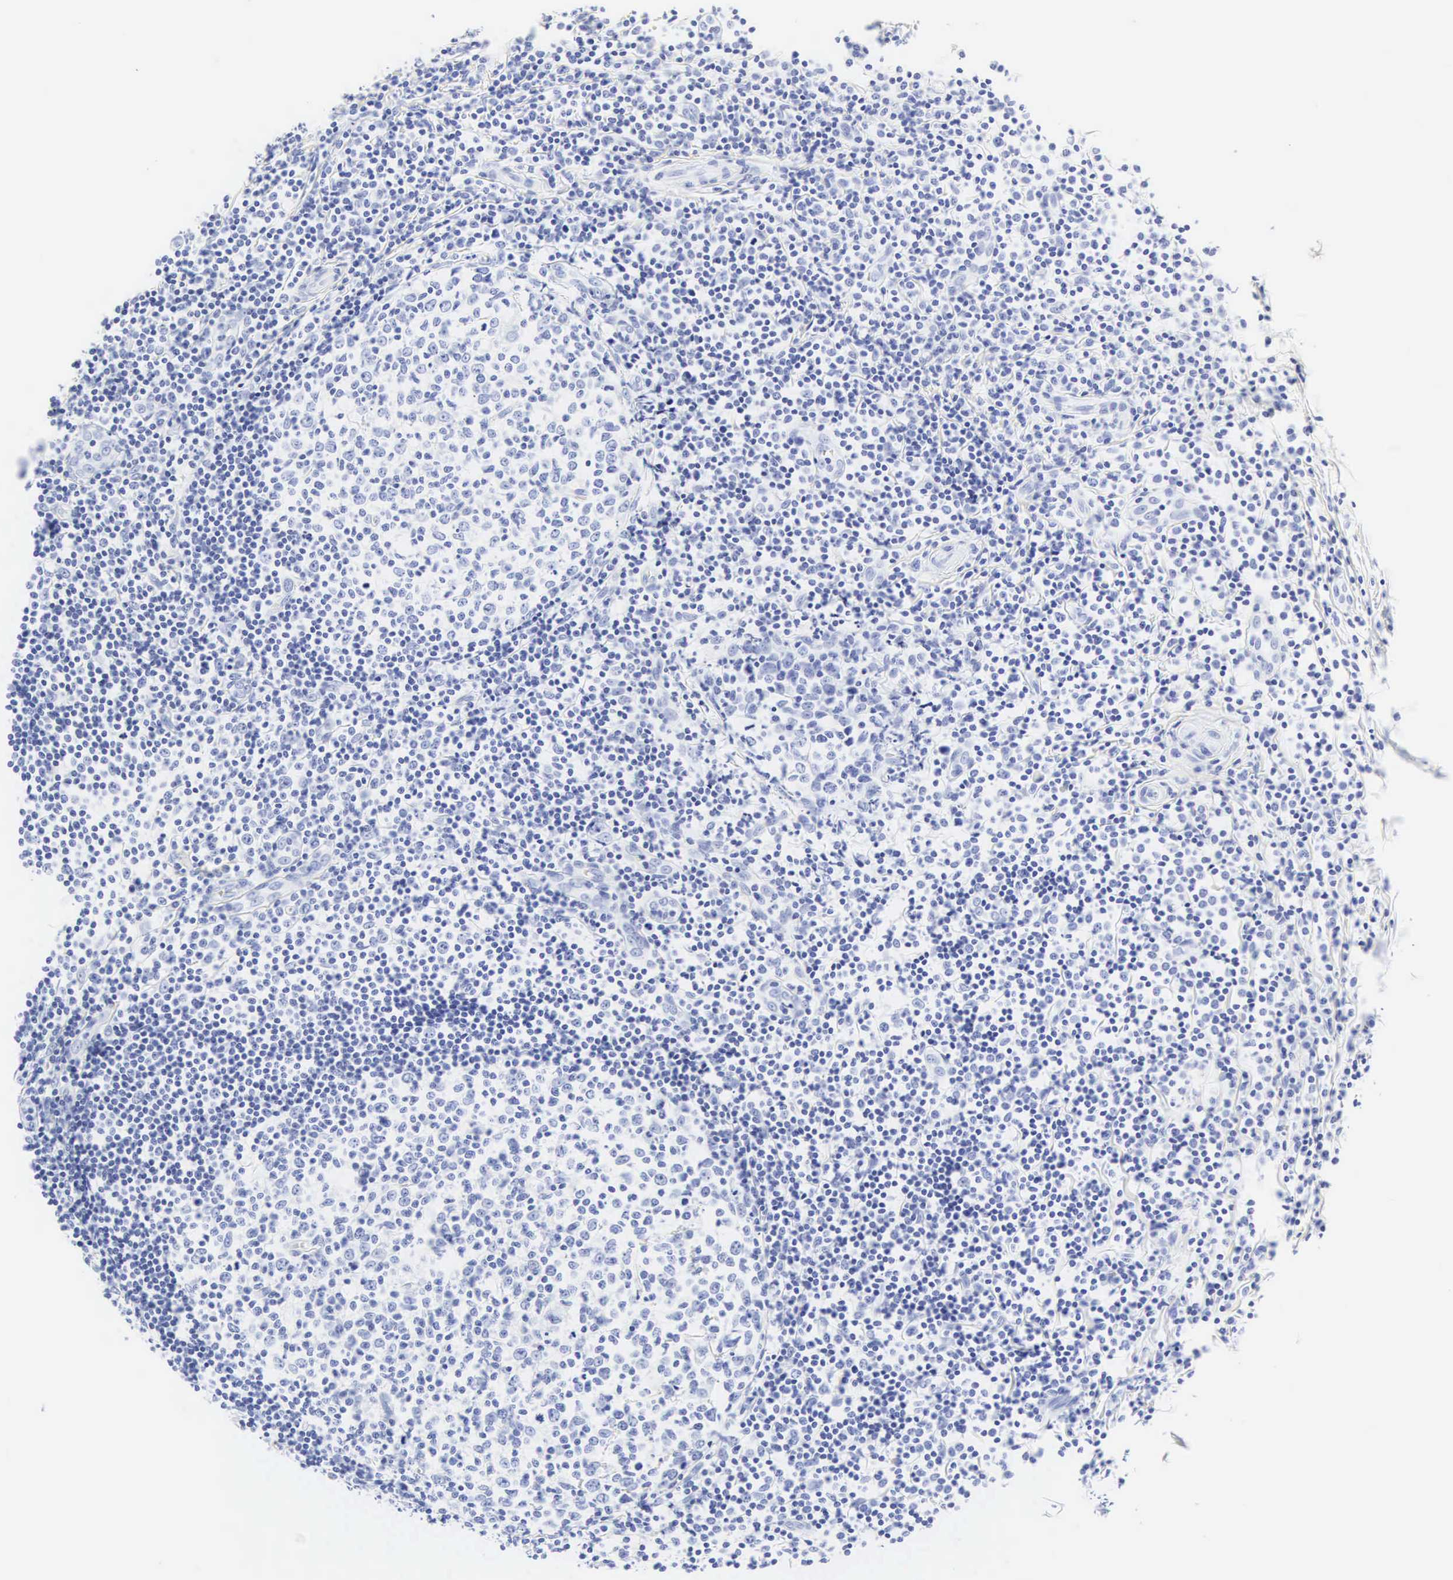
{"staining": {"intensity": "negative", "quantity": "none", "location": "none"}, "tissue": "tonsil", "cell_type": "Germinal center cells", "image_type": "normal", "snomed": [{"axis": "morphology", "description": "Normal tissue, NOS"}, {"axis": "topography", "description": "Tonsil"}], "caption": "The immunohistochemistry photomicrograph has no significant expression in germinal center cells of tonsil.", "gene": "CGB3", "patient": {"sex": "female", "age": 41}}